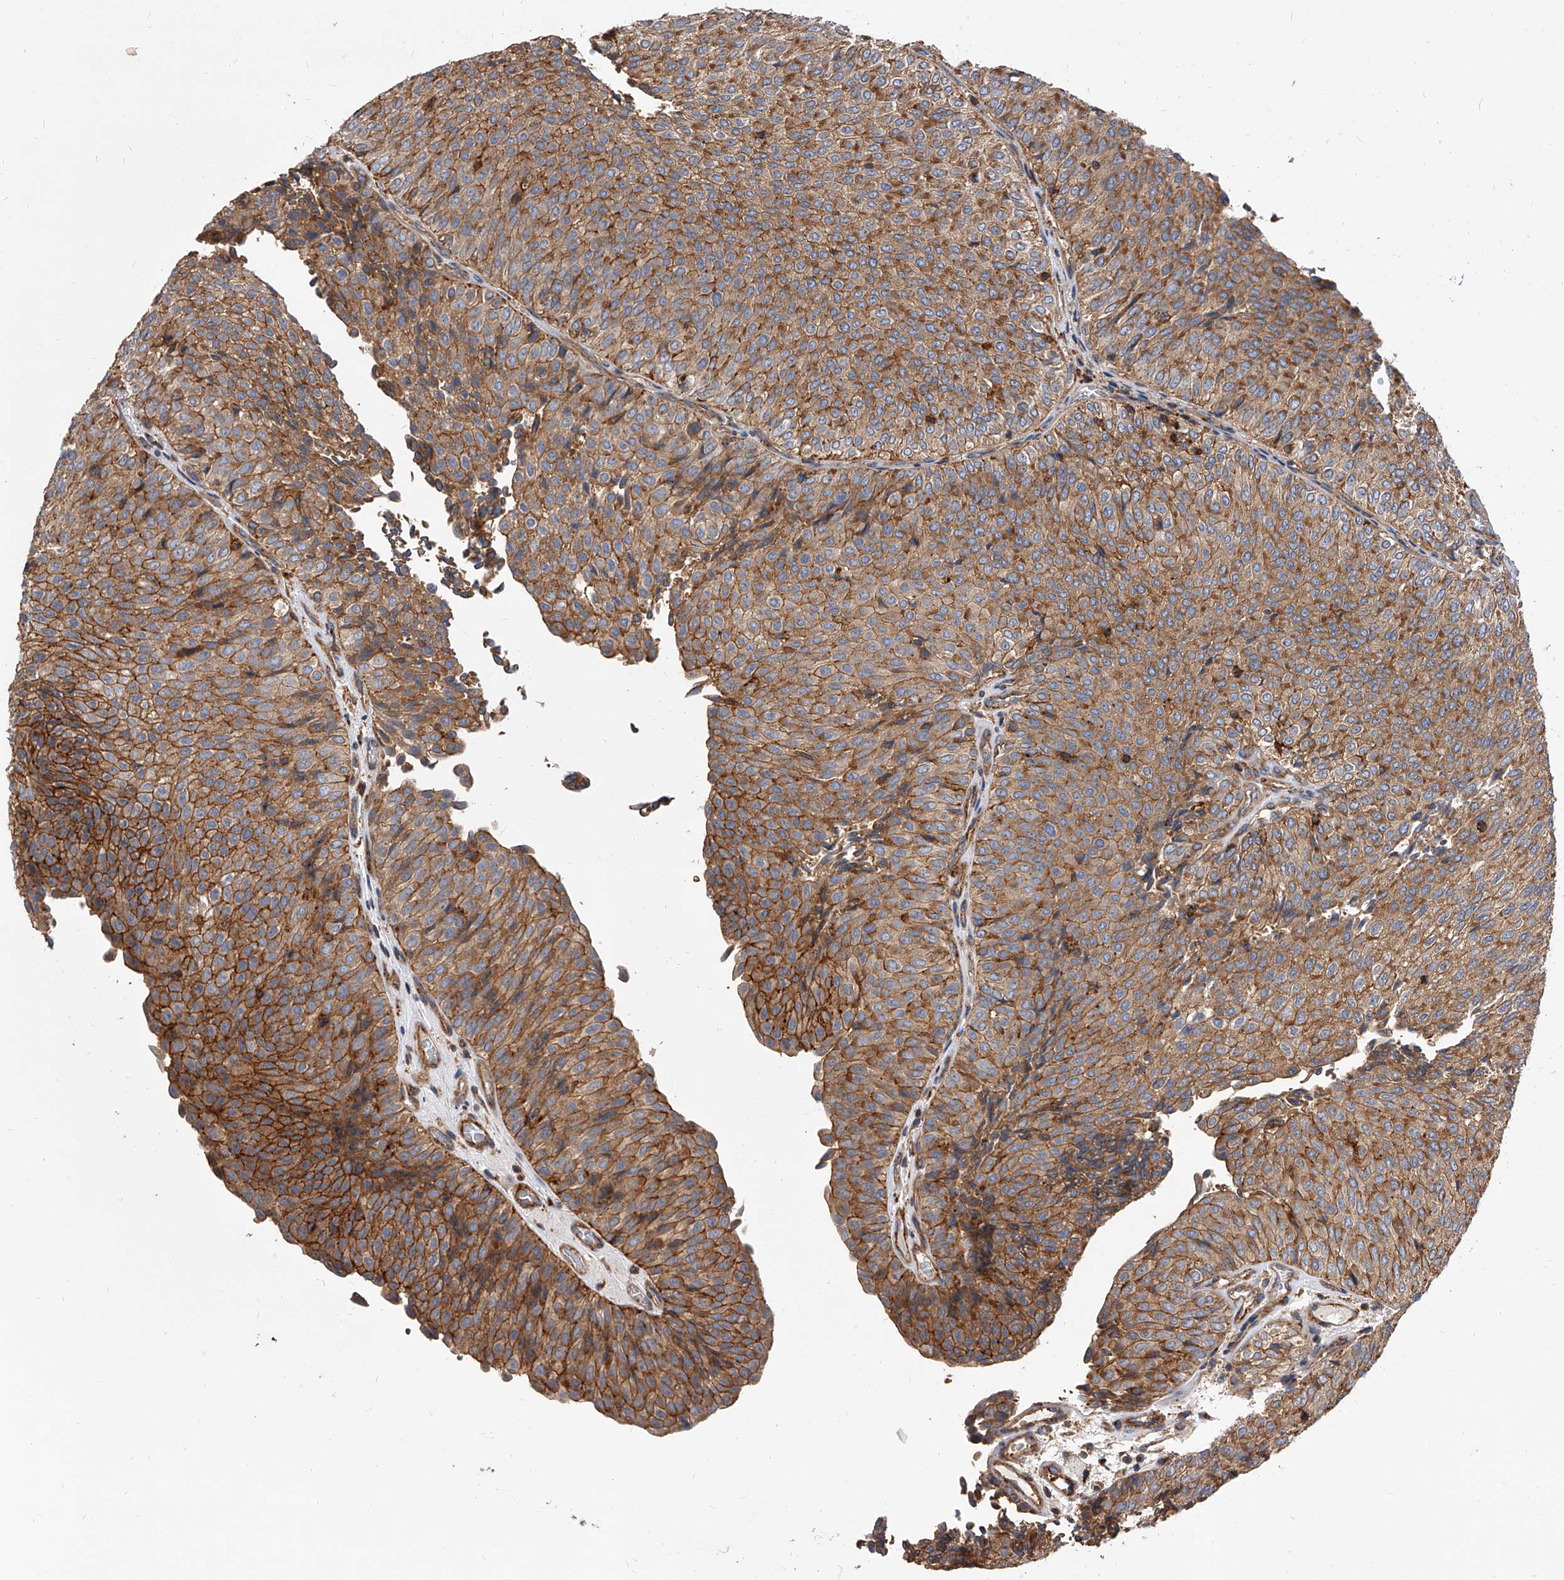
{"staining": {"intensity": "moderate", "quantity": ">75%", "location": "cytoplasmic/membranous"}, "tissue": "urothelial cancer", "cell_type": "Tumor cells", "image_type": "cancer", "snomed": [{"axis": "morphology", "description": "Urothelial carcinoma, Low grade"}, {"axis": "topography", "description": "Urinary bladder"}], "caption": "Urothelial cancer was stained to show a protein in brown. There is medium levels of moderate cytoplasmic/membranous positivity in approximately >75% of tumor cells.", "gene": "PISD", "patient": {"sex": "male", "age": 78}}